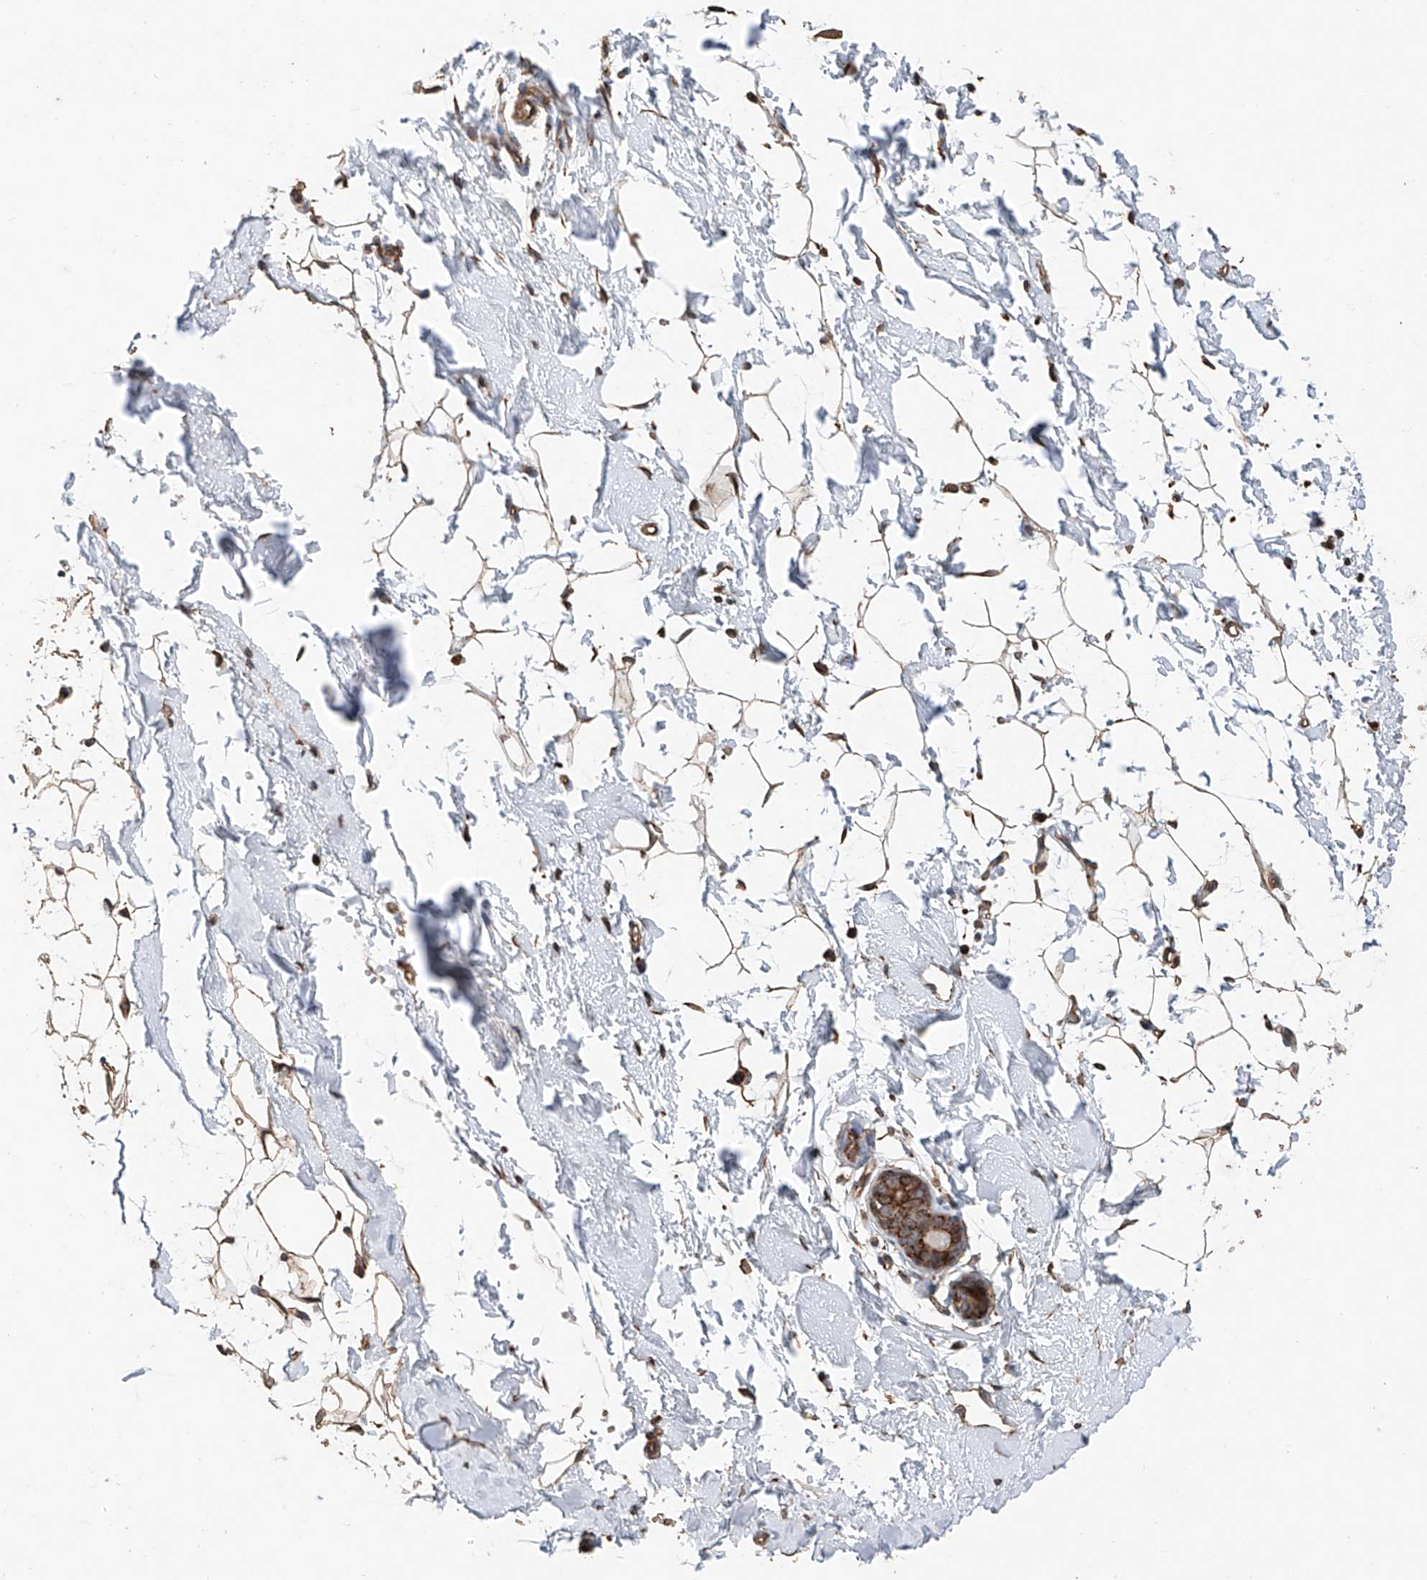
{"staining": {"intensity": "strong", "quantity": ">75%", "location": "cytoplasmic/membranous"}, "tissue": "adipose tissue", "cell_type": "Adipocytes", "image_type": "normal", "snomed": [{"axis": "morphology", "description": "Normal tissue, NOS"}, {"axis": "topography", "description": "Breast"}], "caption": "Strong cytoplasmic/membranous staining for a protein is present in approximately >75% of adipocytes of benign adipose tissue using immunohistochemistry.", "gene": "AP4B1", "patient": {"sex": "female", "age": 23}}